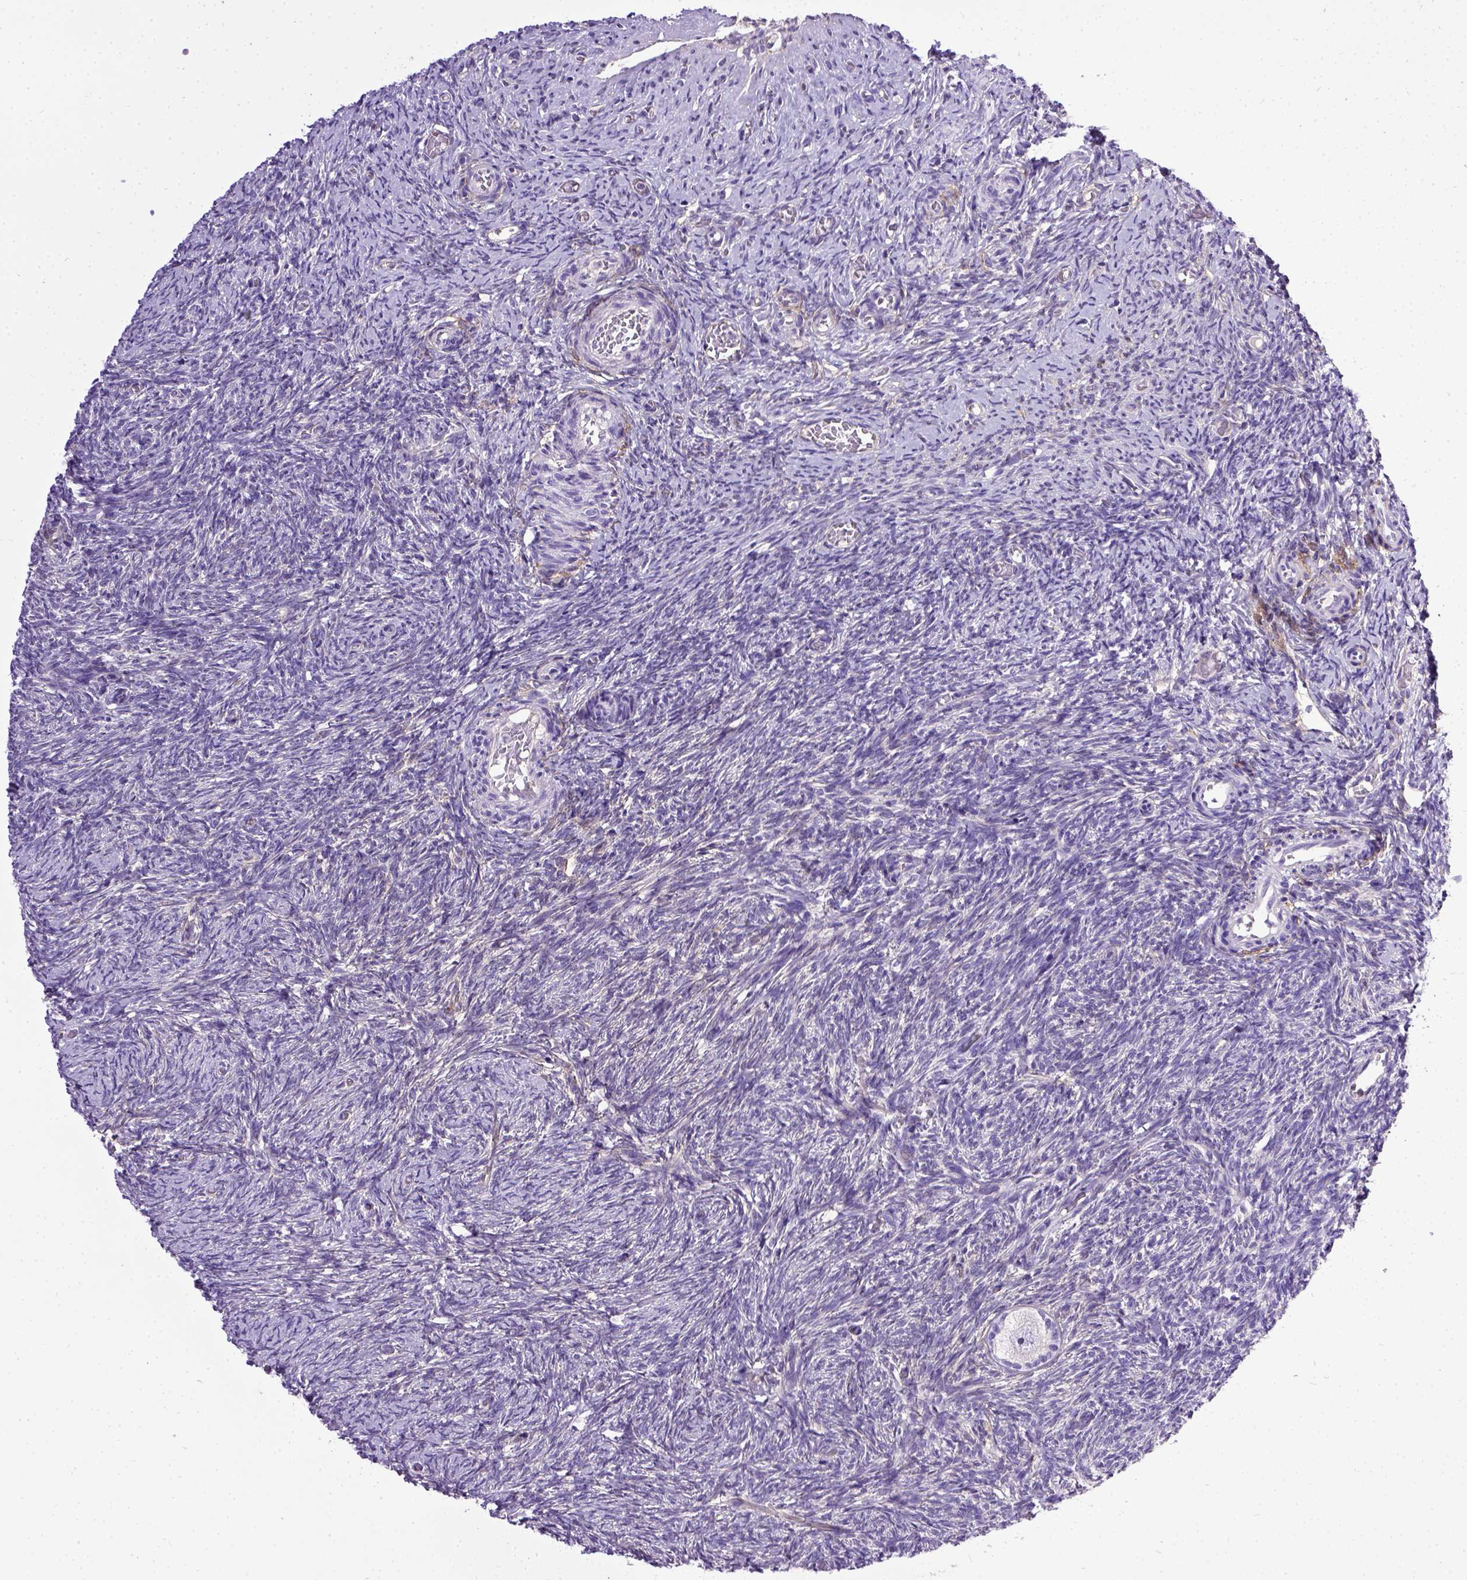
{"staining": {"intensity": "negative", "quantity": "none", "location": "none"}, "tissue": "ovary", "cell_type": "Follicle cells", "image_type": "normal", "snomed": [{"axis": "morphology", "description": "Normal tissue, NOS"}, {"axis": "topography", "description": "Ovary"}], "caption": "The image reveals no significant staining in follicle cells of ovary.", "gene": "ENG", "patient": {"sex": "female", "age": 39}}